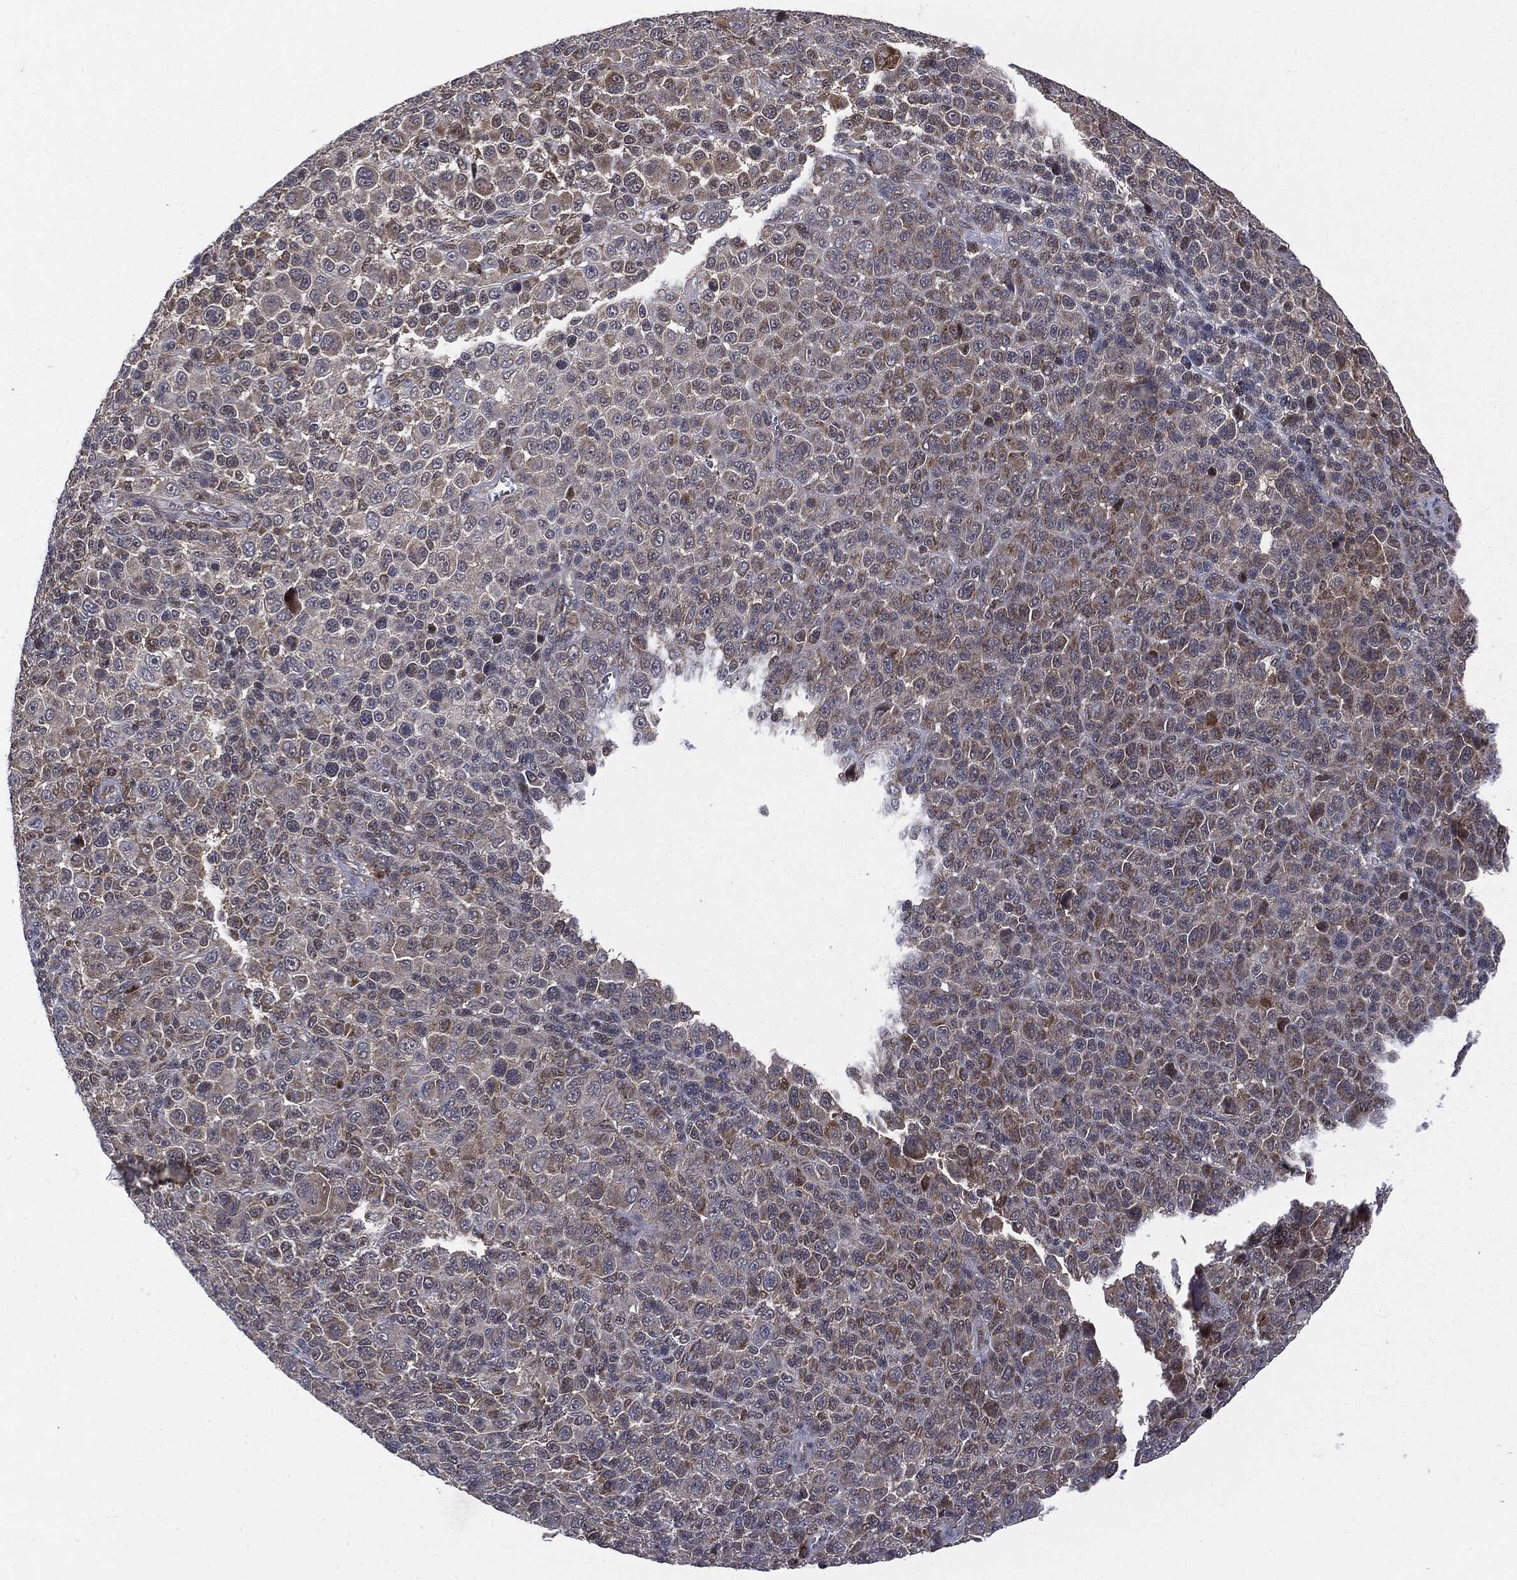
{"staining": {"intensity": "negative", "quantity": "none", "location": "none"}, "tissue": "melanoma", "cell_type": "Tumor cells", "image_type": "cancer", "snomed": [{"axis": "morphology", "description": "Malignant melanoma, NOS"}, {"axis": "topography", "description": "Skin"}], "caption": "Immunohistochemistry photomicrograph of neoplastic tissue: human malignant melanoma stained with DAB shows no significant protein staining in tumor cells.", "gene": "PTPA", "patient": {"sex": "female", "age": 57}}